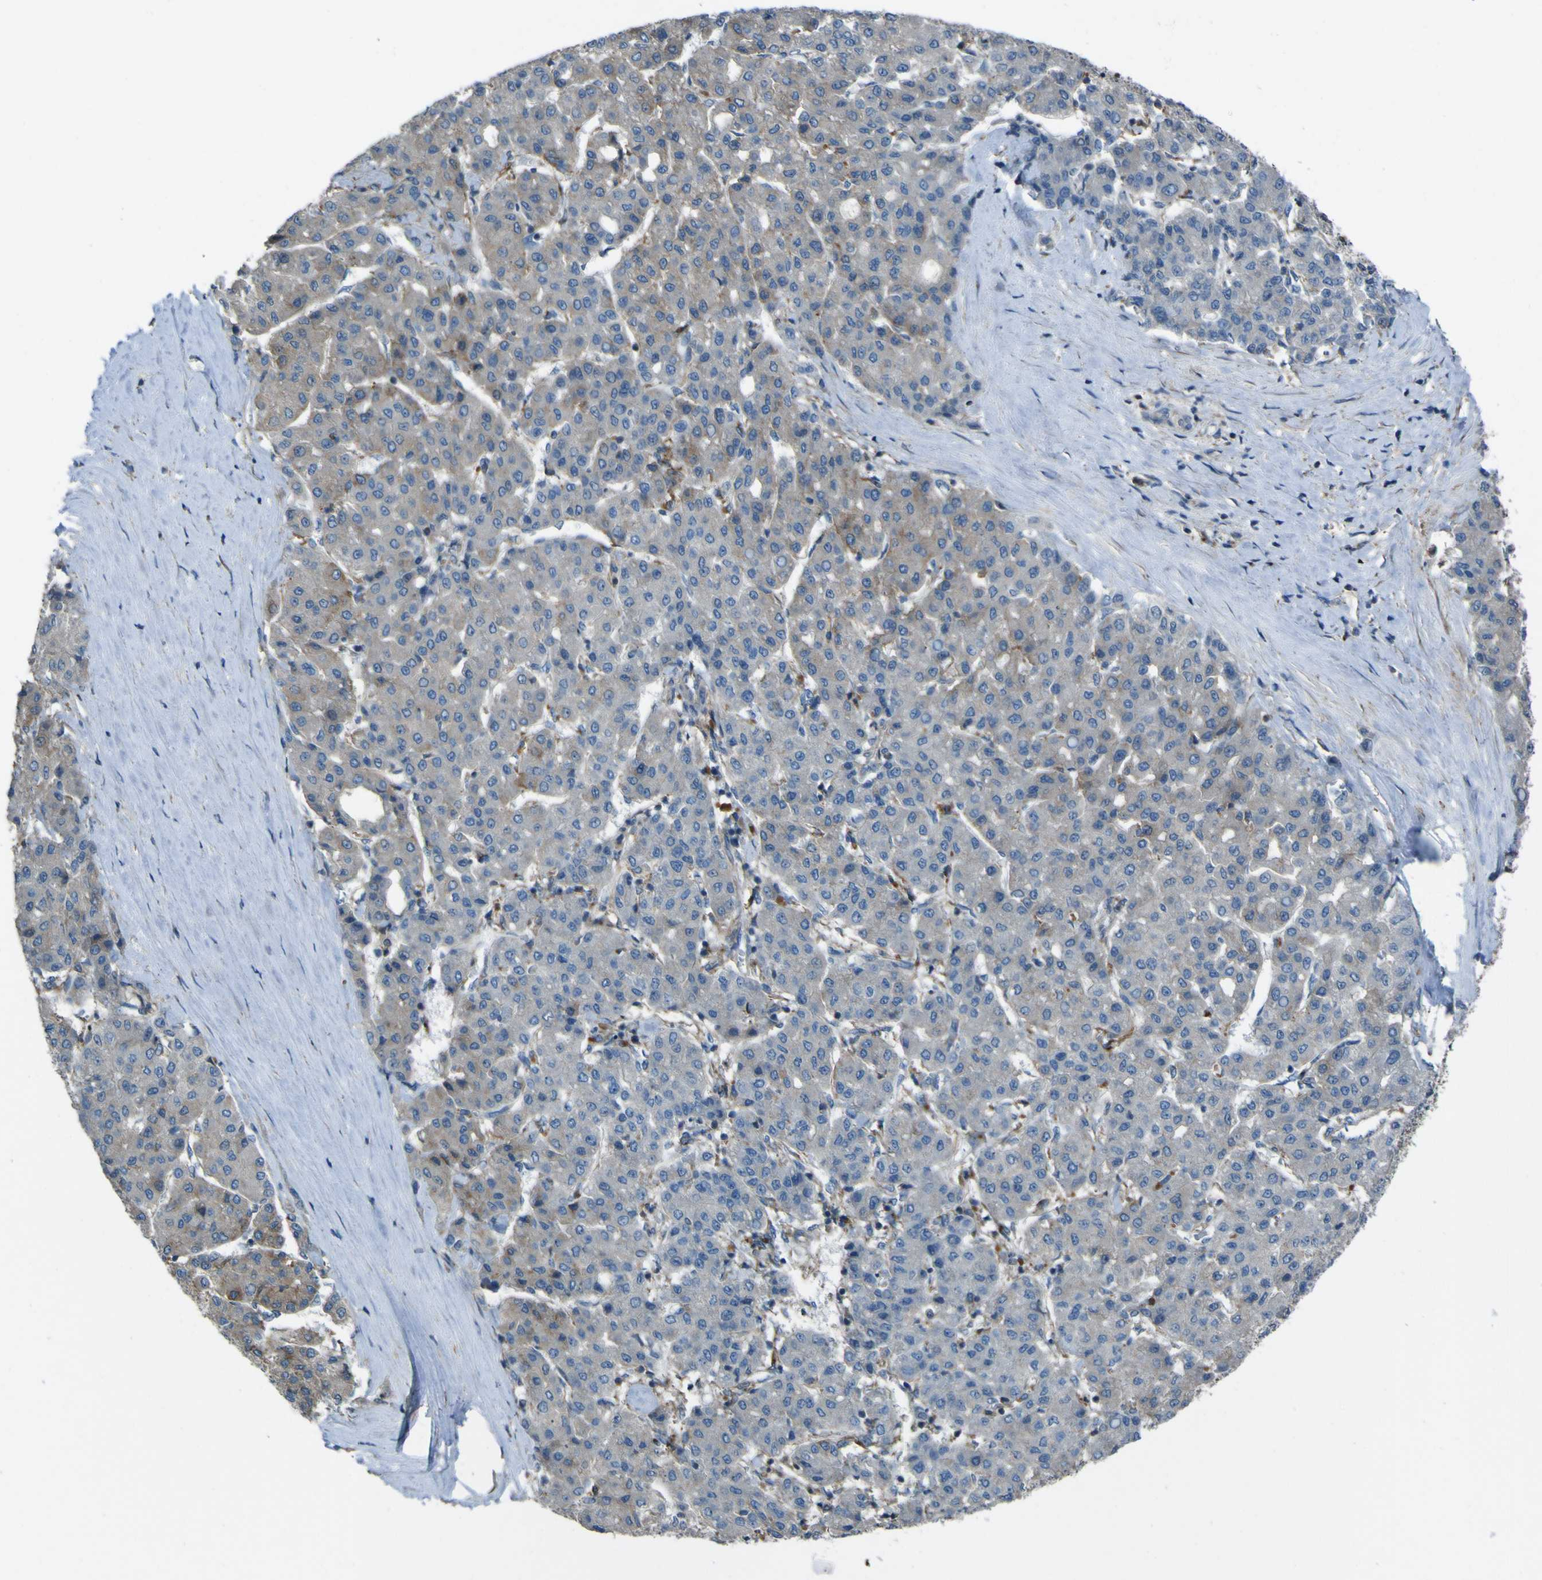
{"staining": {"intensity": "moderate", "quantity": "<25%", "location": "cytoplasmic/membranous"}, "tissue": "liver cancer", "cell_type": "Tumor cells", "image_type": "cancer", "snomed": [{"axis": "morphology", "description": "Carcinoma, Hepatocellular, NOS"}, {"axis": "topography", "description": "Liver"}], "caption": "A photomicrograph of human liver hepatocellular carcinoma stained for a protein demonstrates moderate cytoplasmic/membranous brown staining in tumor cells.", "gene": "NAALADL2", "patient": {"sex": "male", "age": 65}}